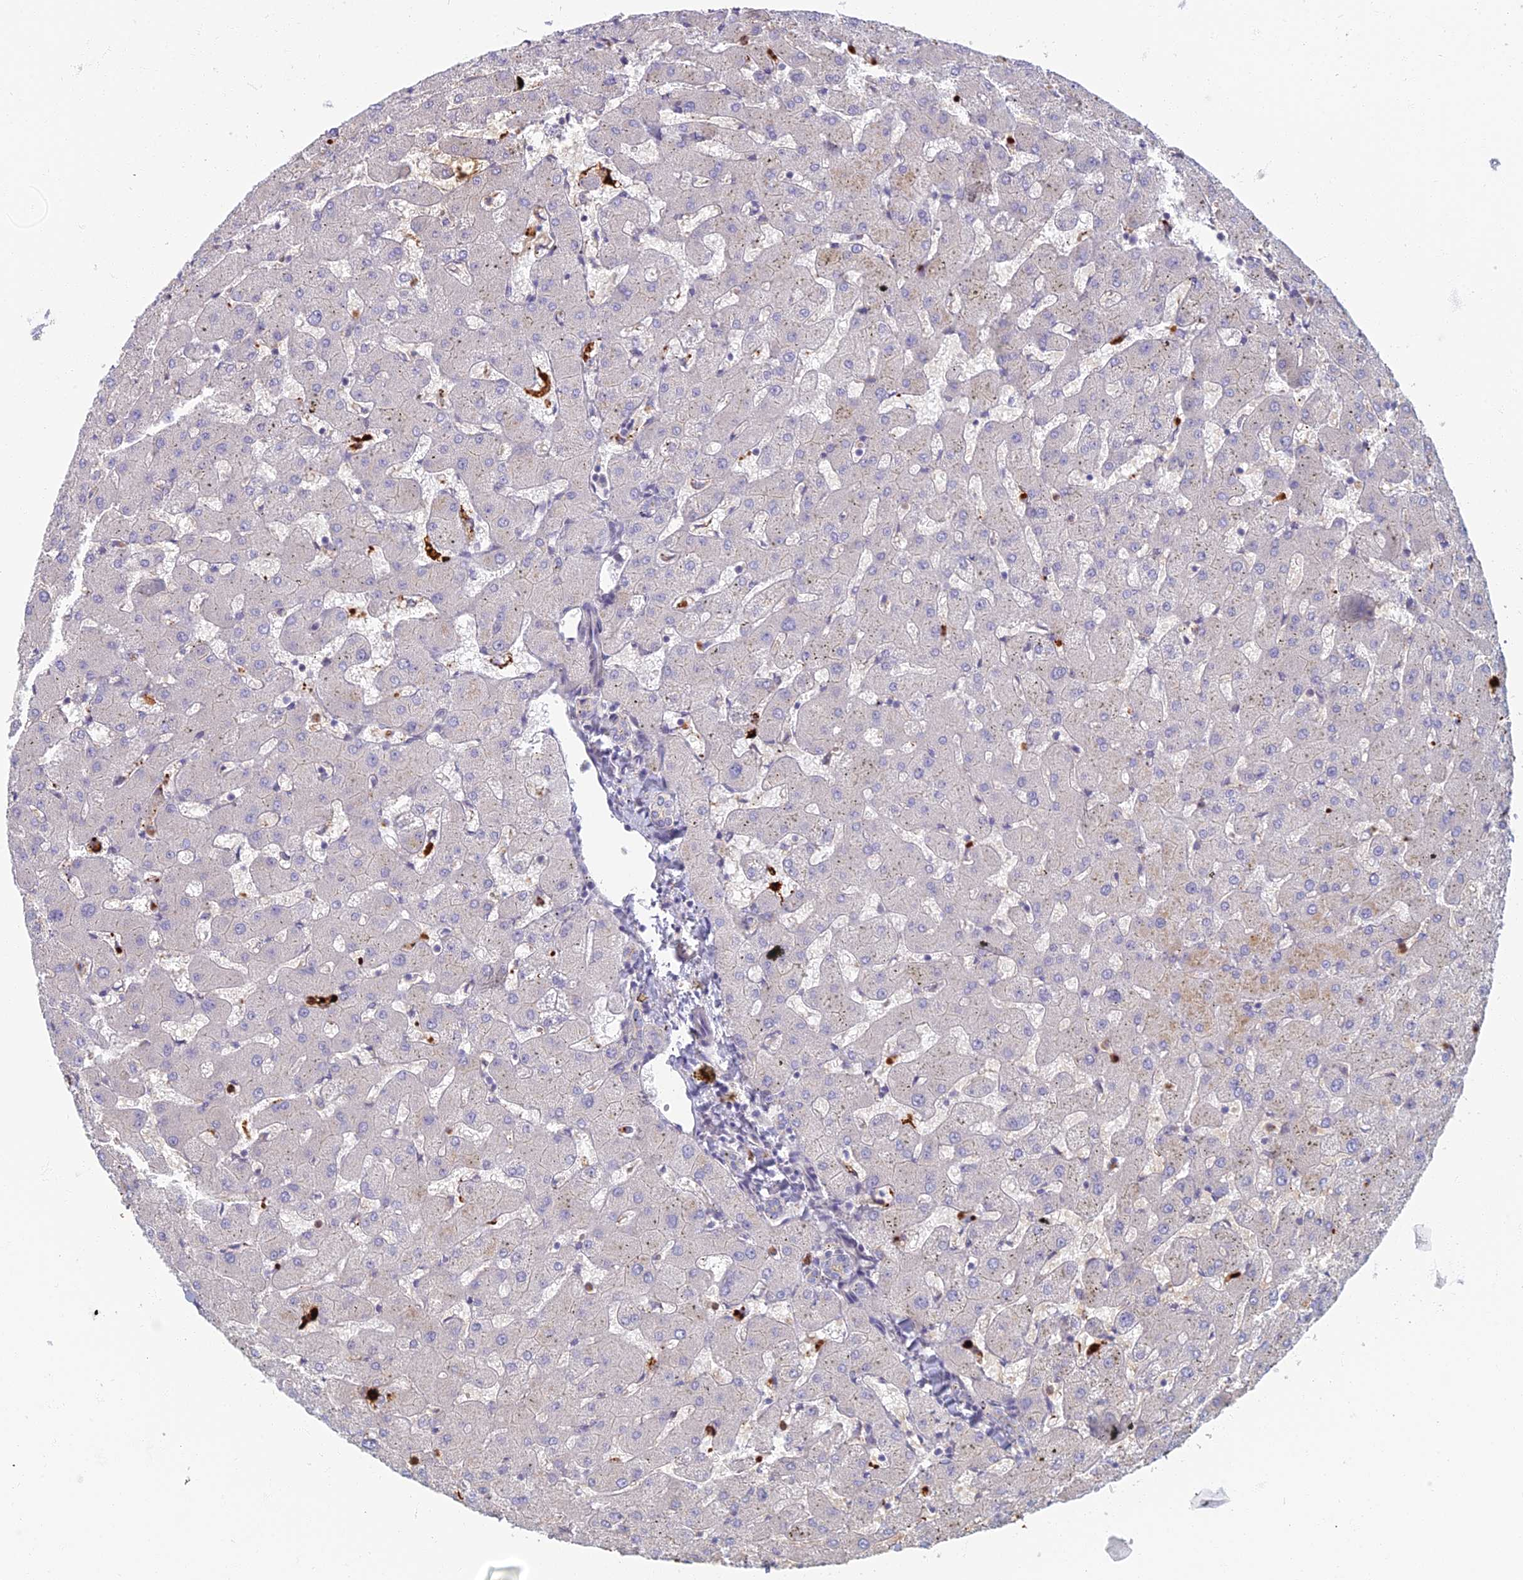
{"staining": {"intensity": "negative", "quantity": "none", "location": "none"}, "tissue": "liver", "cell_type": "Cholangiocytes", "image_type": "normal", "snomed": [{"axis": "morphology", "description": "Normal tissue, NOS"}, {"axis": "topography", "description": "Liver"}], "caption": "DAB immunohistochemical staining of unremarkable liver demonstrates no significant positivity in cholangiocytes.", "gene": "PROX2", "patient": {"sex": "female", "age": 63}}